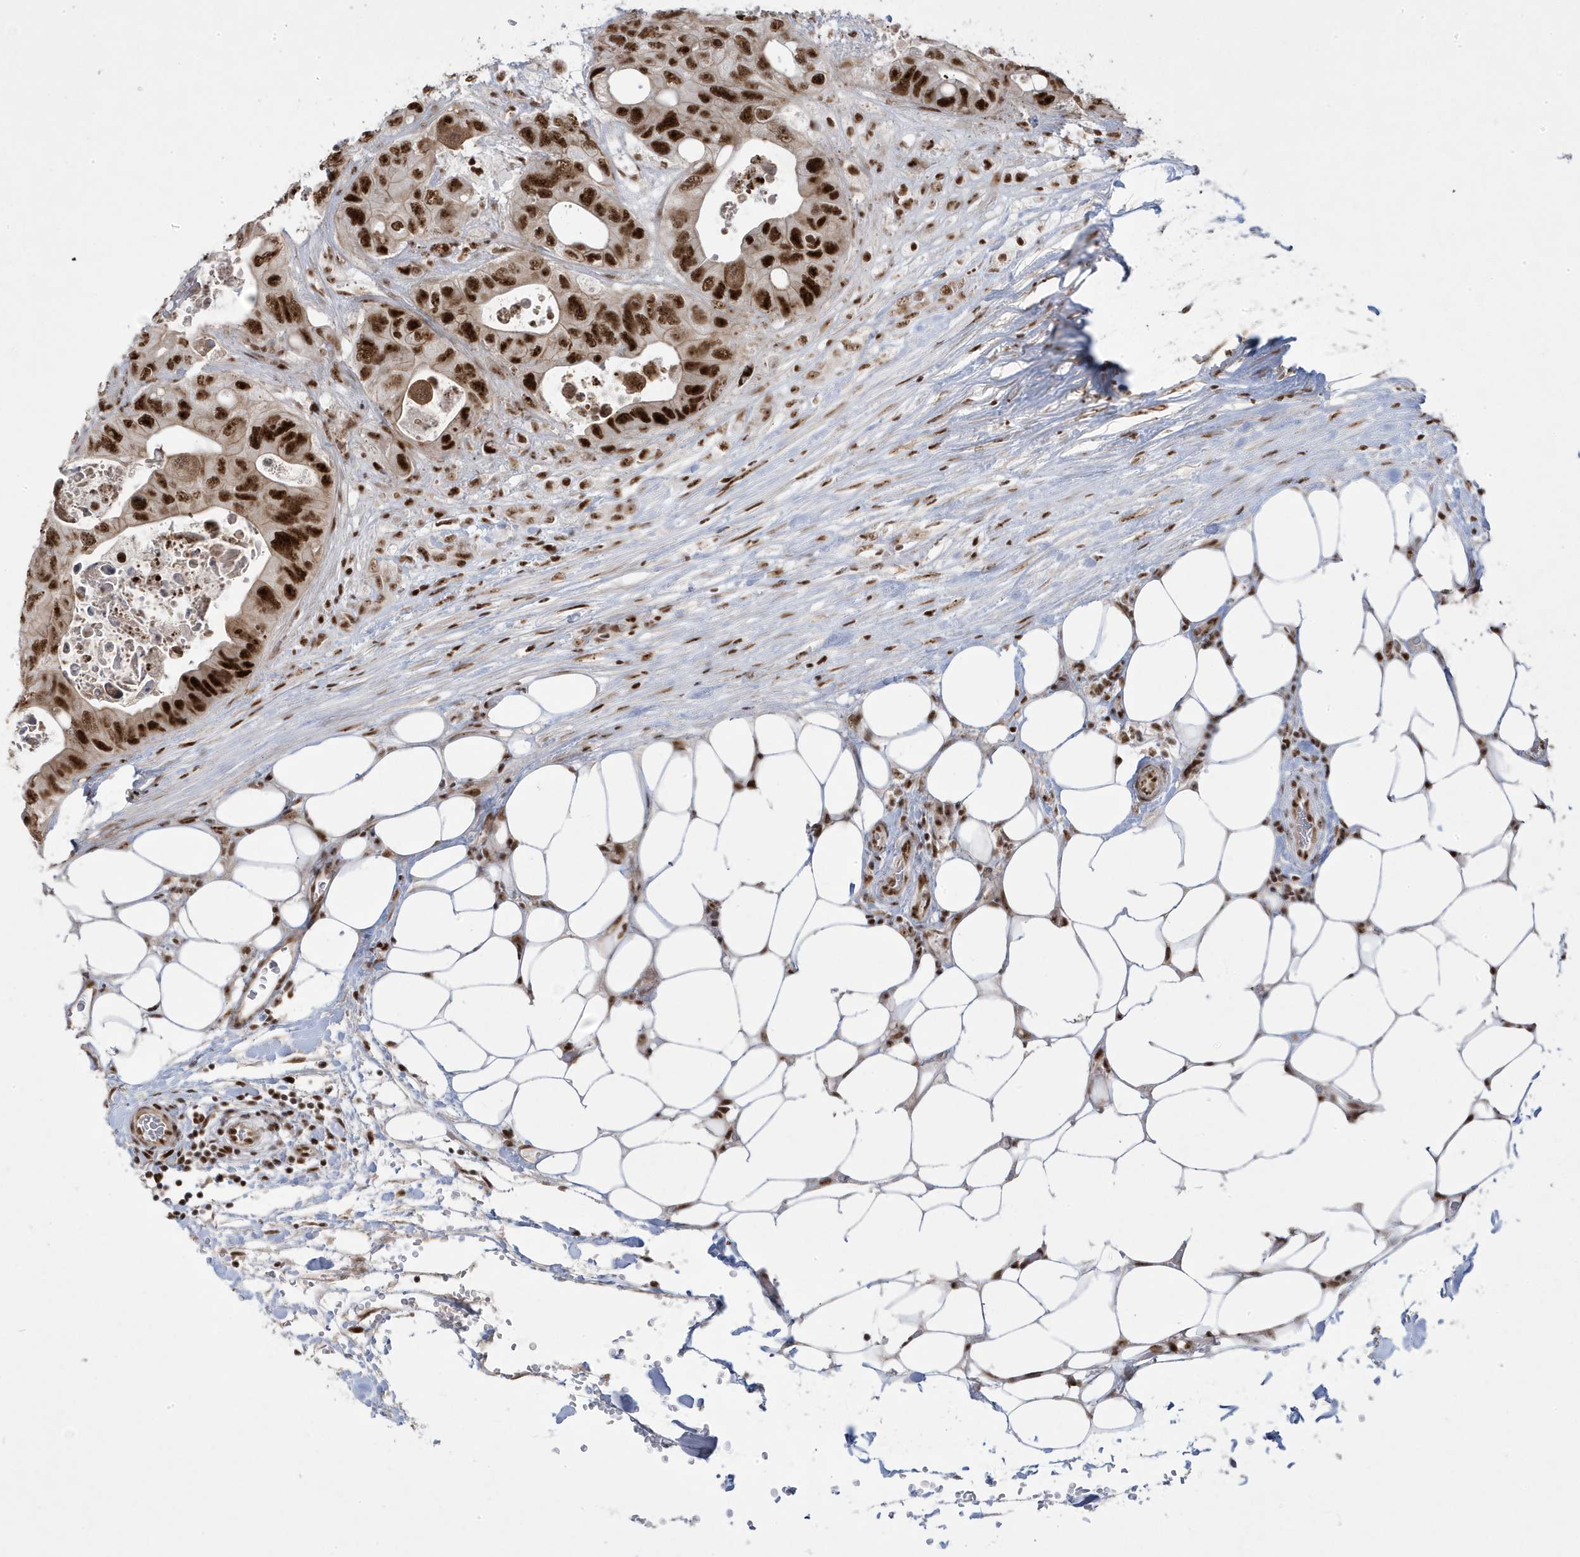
{"staining": {"intensity": "strong", "quantity": ">75%", "location": "nuclear"}, "tissue": "colorectal cancer", "cell_type": "Tumor cells", "image_type": "cancer", "snomed": [{"axis": "morphology", "description": "Adenocarcinoma, NOS"}, {"axis": "topography", "description": "Colon"}], "caption": "Immunohistochemistry (IHC) (DAB (3,3'-diaminobenzidine)) staining of human colorectal adenocarcinoma reveals strong nuclear protein positivity in about >75% of tumor cells.", "gene": "MTREX", "patient": {"sex": "female", "age": 46}}